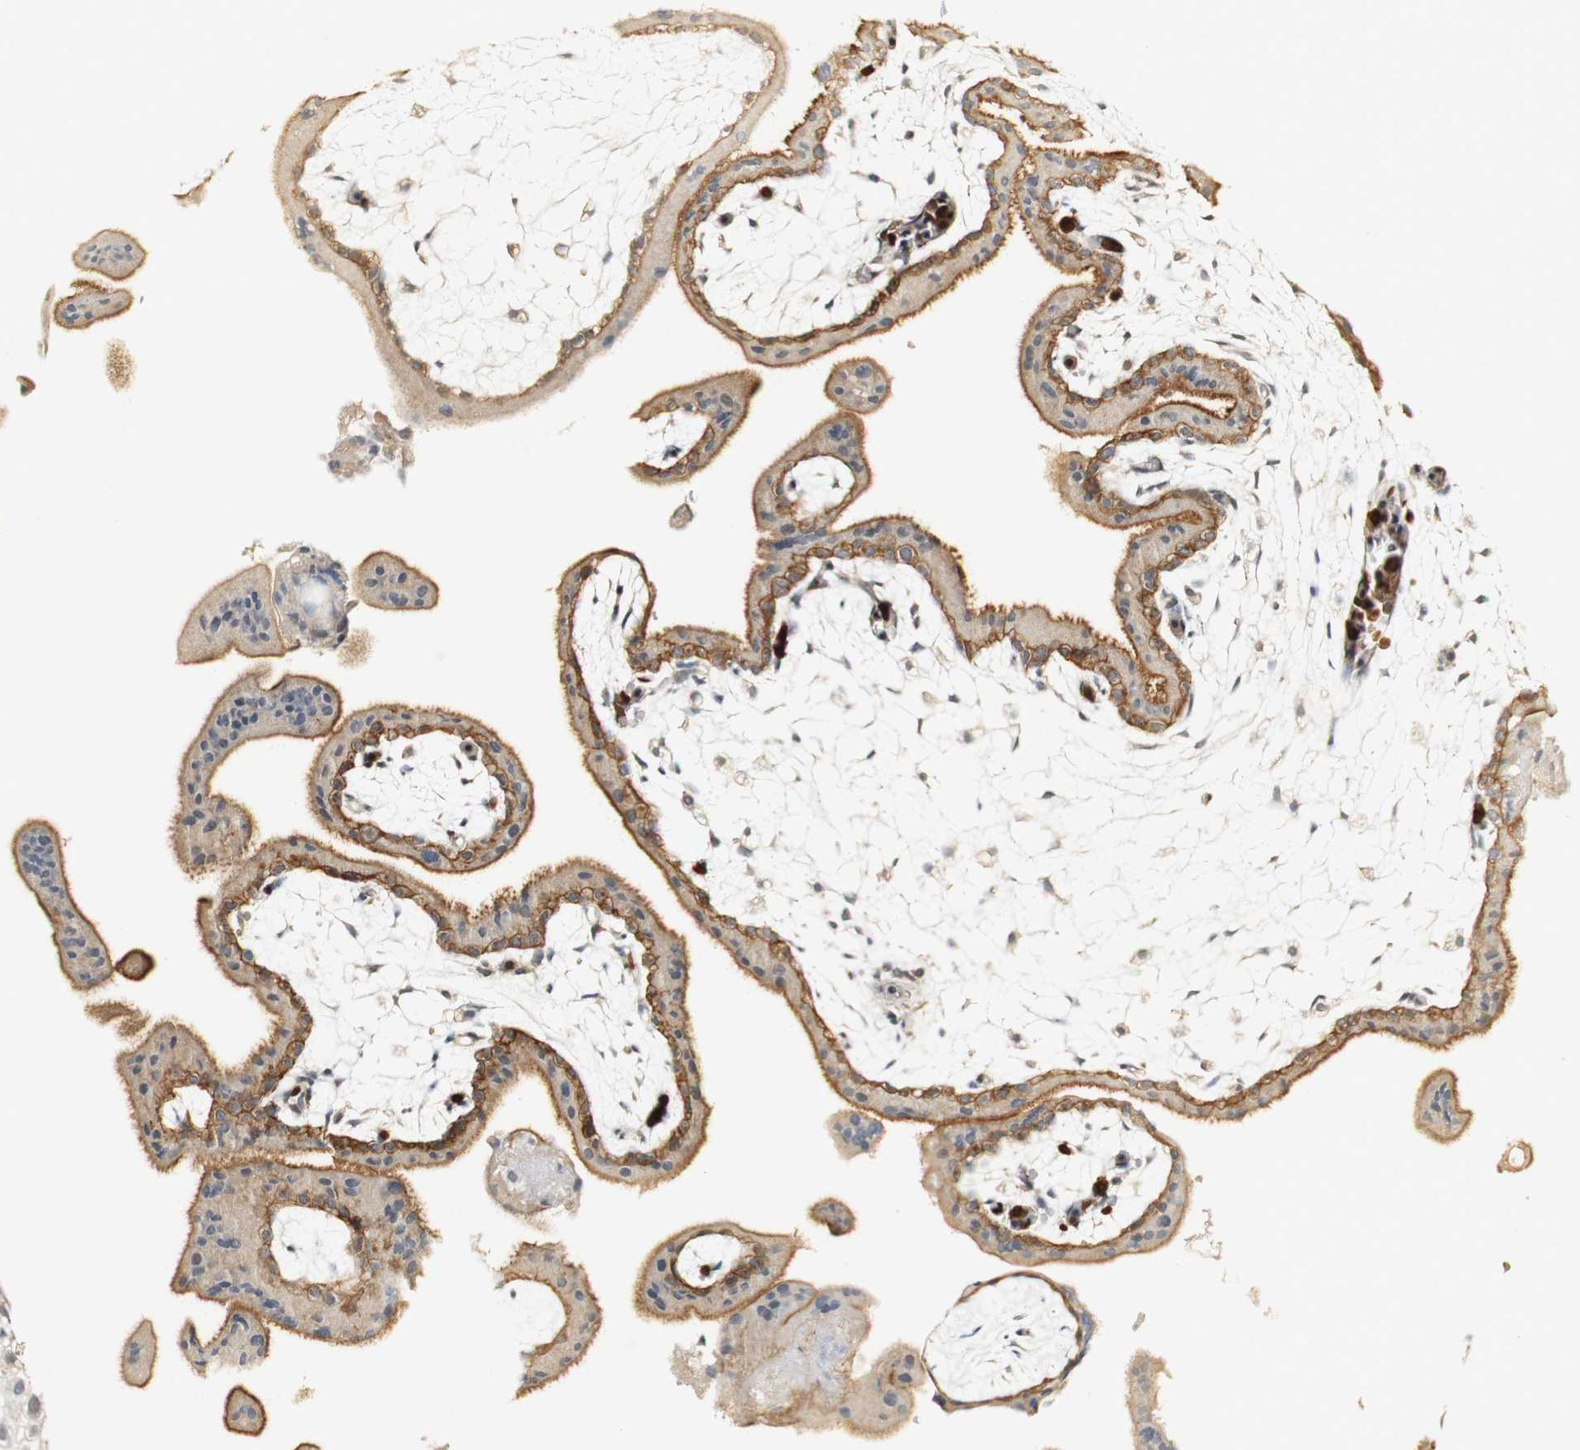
{"staining": {"intensity": "moderate", "quantity": ">75%", "location": "cytoplasmic/membranous"}, "tissue": "placenta", "cell_type": "Trophoblastic cells", "image_type": "normal", "snomed": [{"axis": "morphology", "description": "Normal tissue, NOS"}, {"axis": "topography", "description": "Placenta"}], "caption": "This image exhibits IHC staining of benign placenta, with medium moderate cytoplasmic/membranous positivity in approximately >75% of trophoblastic cells.", "gene": "SYT7", "patient": {"sex": "female", "age": 35}}